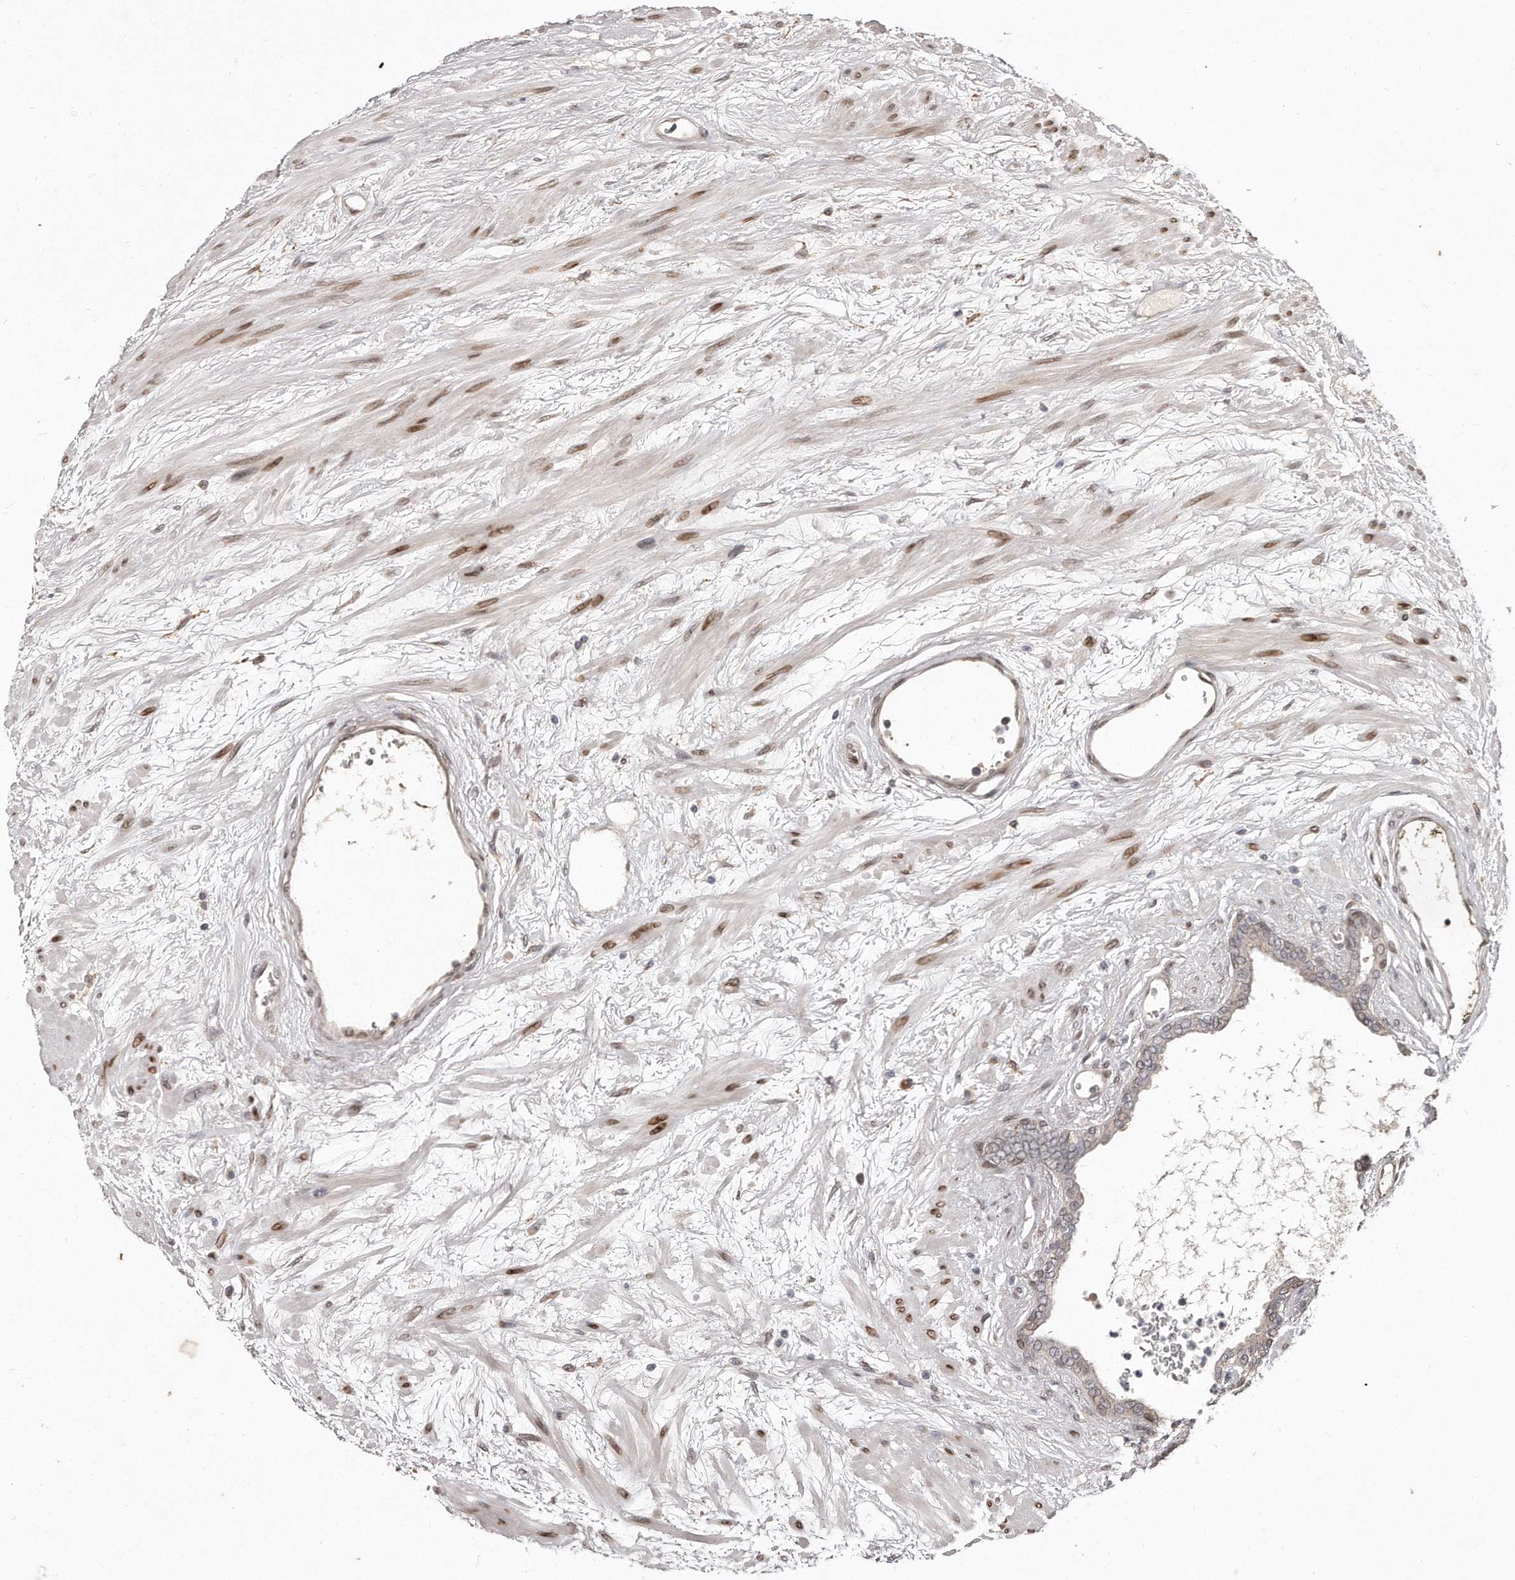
{"staining": {"intensity": "negative", "quantity": "none", "location": "none"}, "tissue": "prostate cancer", "cell_type": "Tumor cells", "image_type": "cancer", "snomed": [{"axis": "morphology", "description": "Adenocarcinoma, Low grade"}, {"axis": "topography", "description": "Prostate"}], "caption": "Prostate cancer was stained to show a protein in brown. There is no significant positivity in tumor cells.", "gene": "HASPIN", "patient": {"sex": "male", "age": 60}}